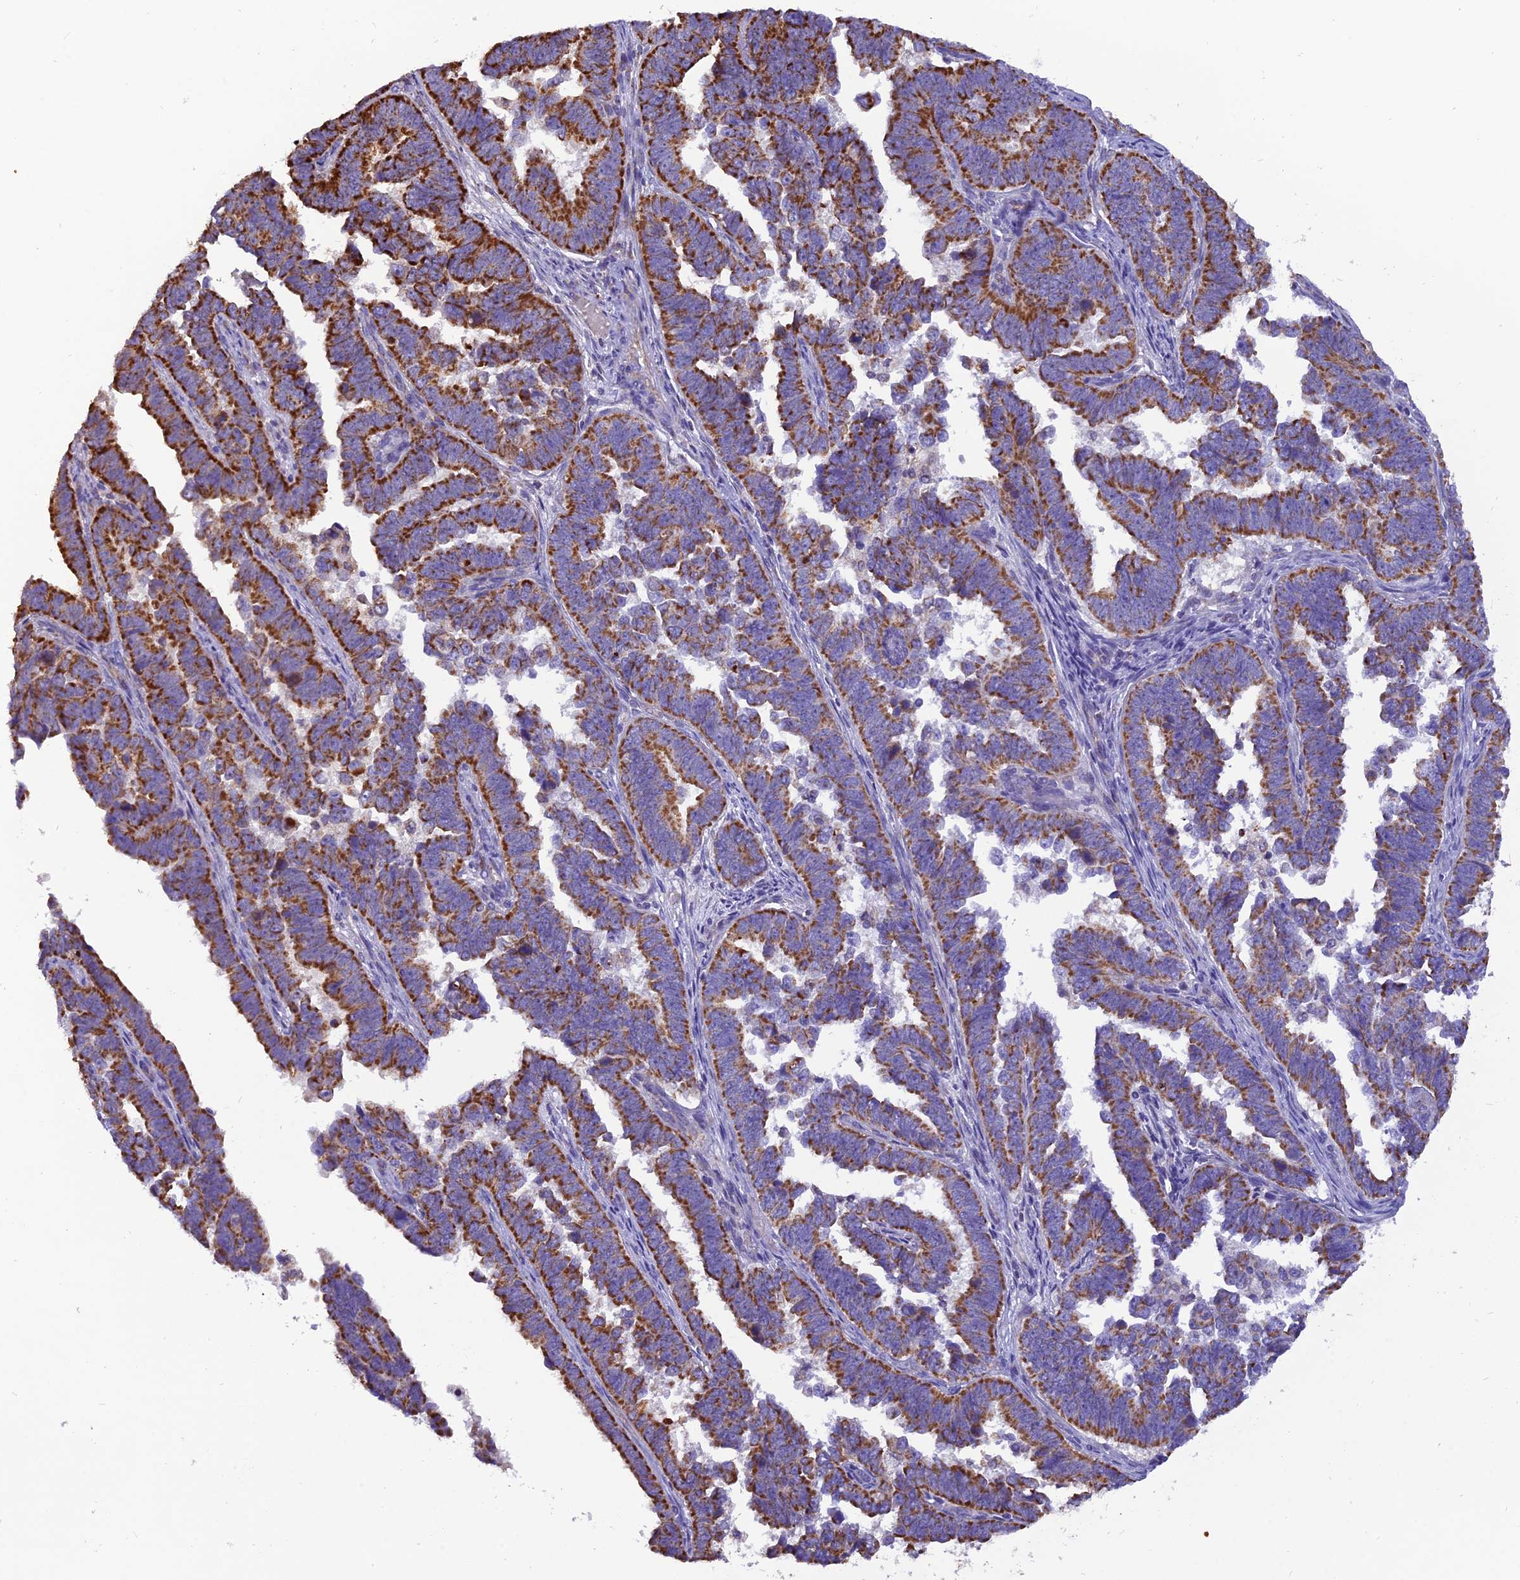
{"staining": {"intensity": "strong", "quantity": ">75%", "location": "cytoplasmic/membranous"}, "tissue": "endometrial cancer", "cell_type": "Tumor cells", "image_type": "cancer", "snomed": [{"axis": "morphology", "description": "Adenocarcinoma, NOS"}, {"axis": "topography", "description": "Endometrium"}], "caption": "Immunohistochemical staining of human endometrial adenocarcinoma demonstrates high levels of strong cytoplasmic/membranous staining in about >75% of tumor cells.", "gene": "GPD1", "patient": {"sex": "female", "age": 75}}